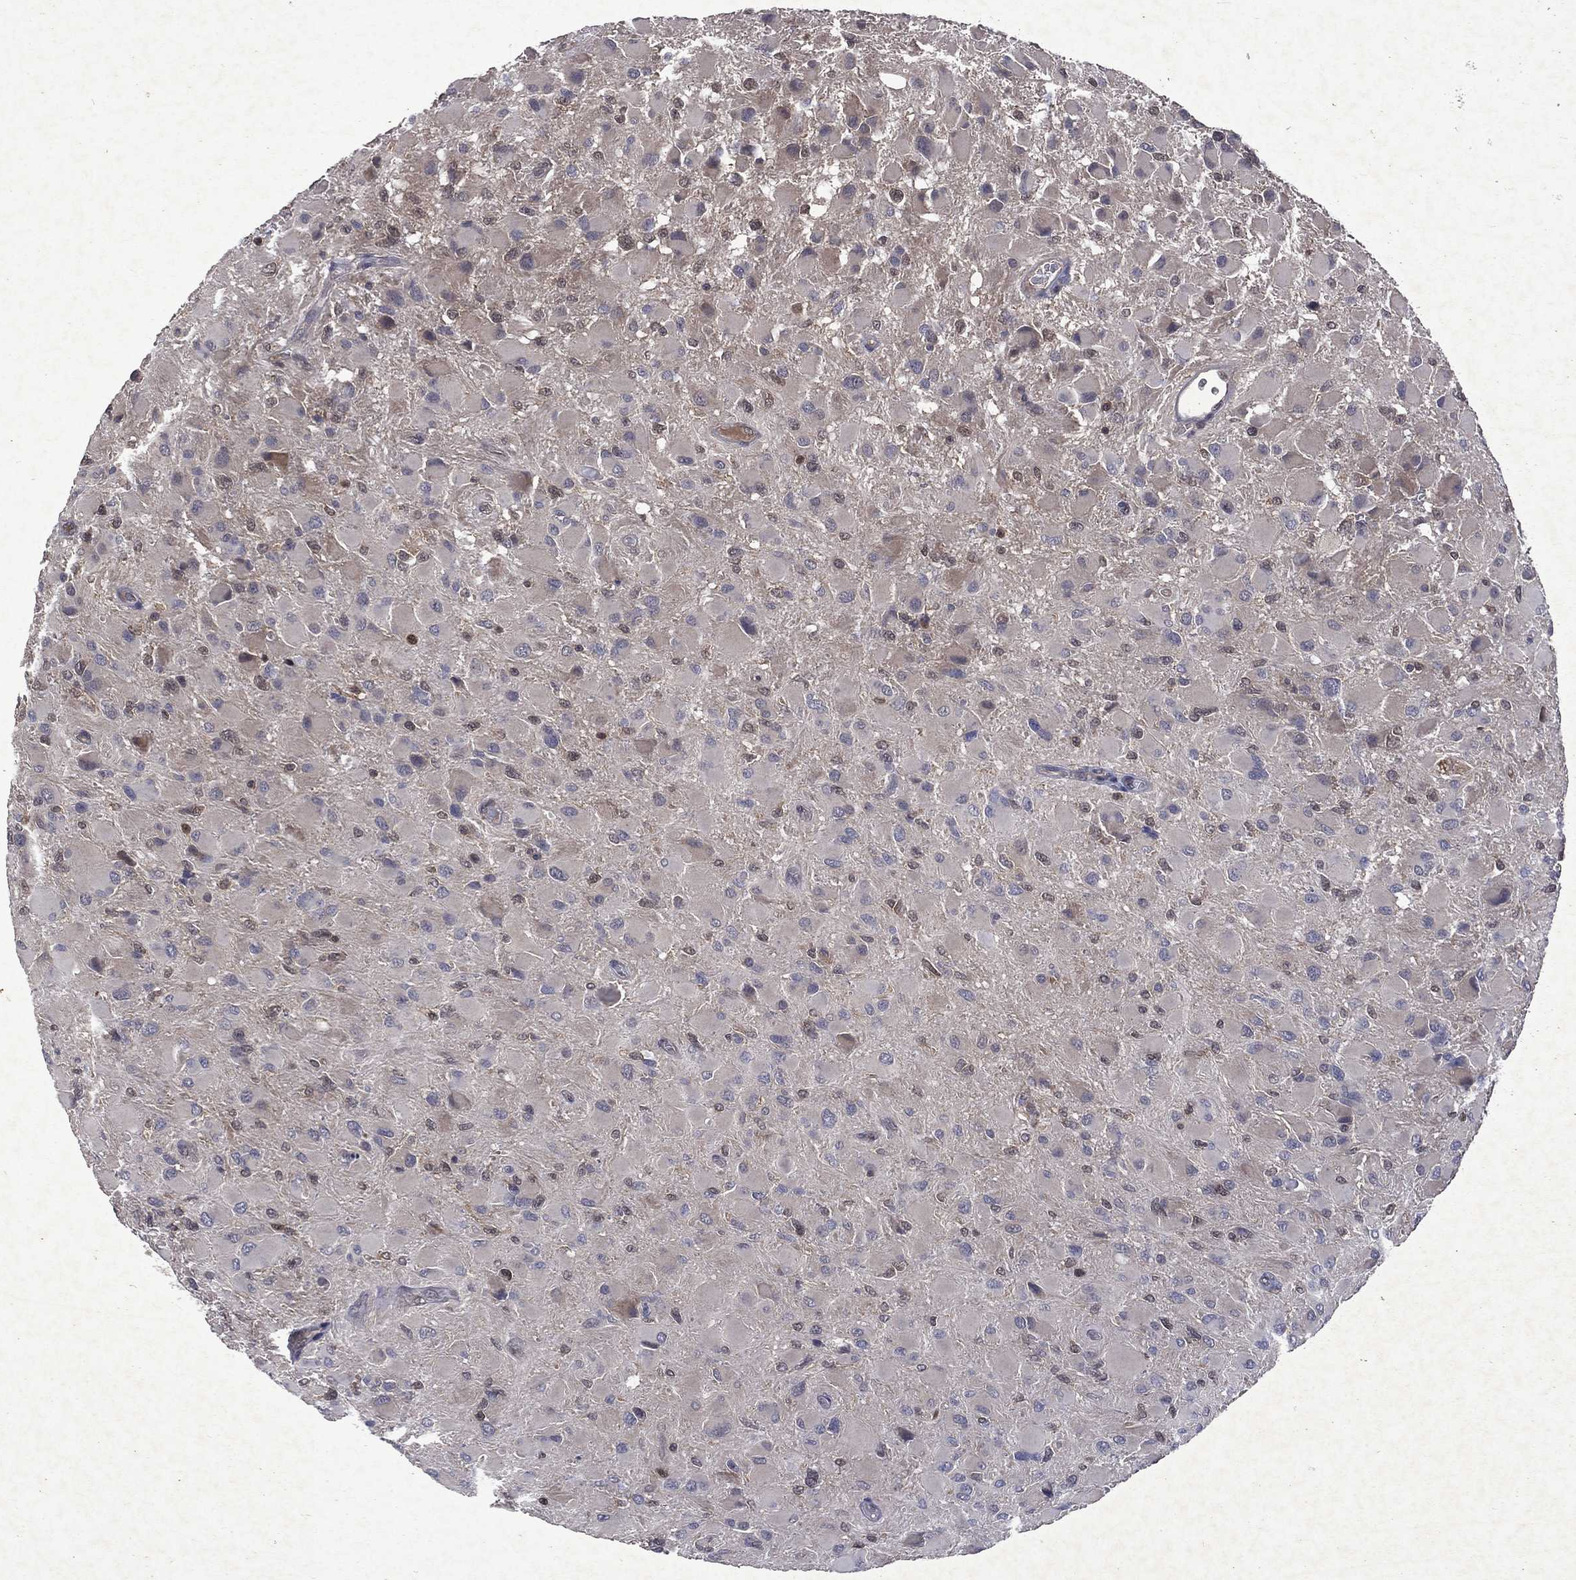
{"staining": {"intensity": "weak", "quantity": "<25%", "location": "cytoplasmic/membranous"}, "tissue": "glioma", "cell_type": "Tumor cells", "image_type": "cancer", "snomed": [{"axis": "morphology", "description": "Glioma, malignant, High grade"}, {"axis": "topography", "description": "Cerebral cortex"}], "caption": "The image reveals no staining of tumor cells in malignant high-grade glioma.", "gene": "MTAP", "patient": {"sex": "female", "age": 36}}